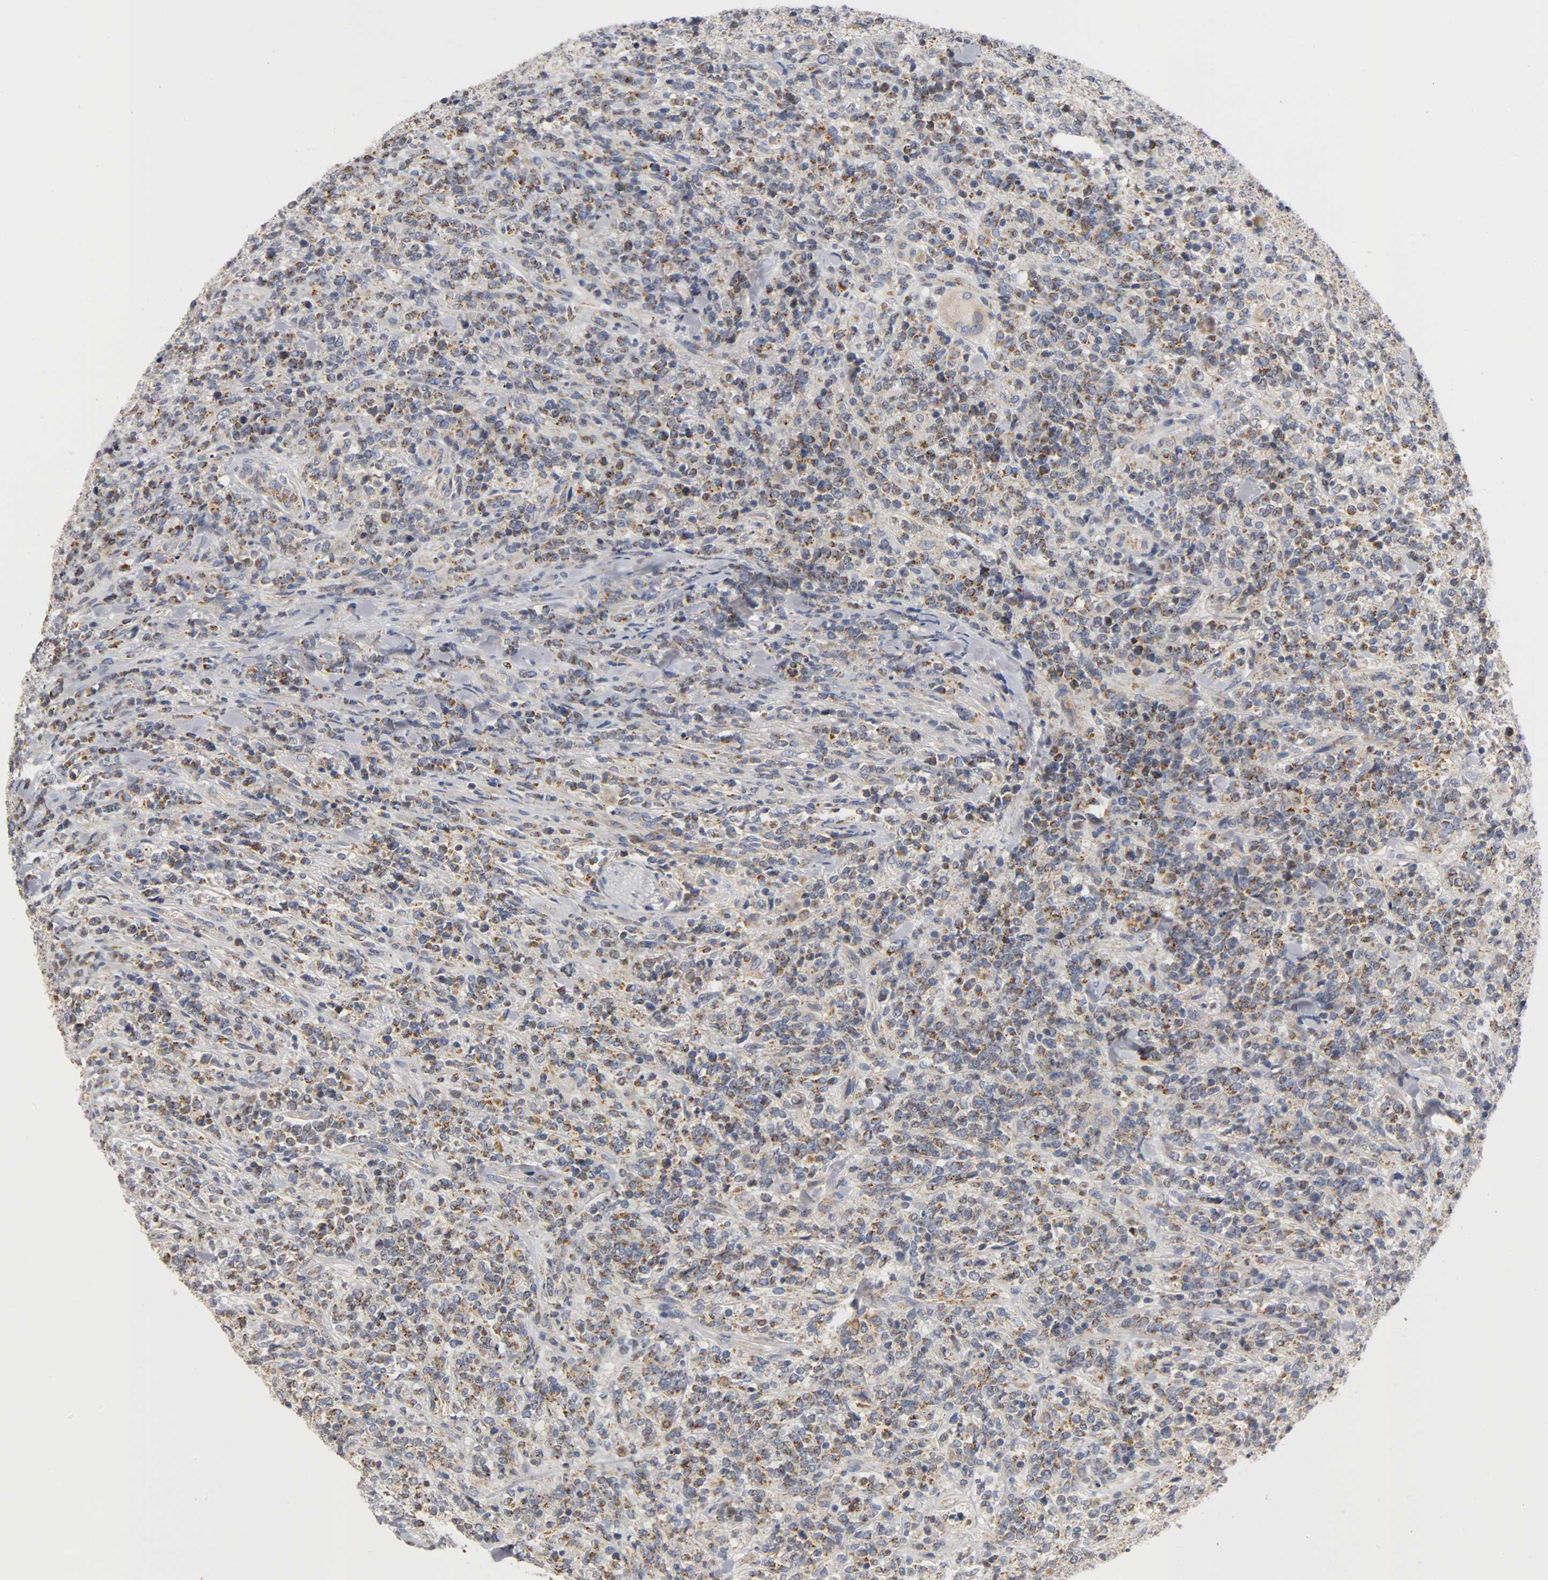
{"staining": {"intensity": "weak", "quantity": "25%-75%", "location": "cytoplasmic/membranous"}, "tissue": "lymphoma", "cell_type": "Tumor cells", "image_type": "cancer", "snomed": [{"axis": "morphology", "description": "Malignant lymphoma, non-Hodgkin's type, High grade"}, {"axis": "topography", "description": "Soft tissue"}], "caption": "IHC (DAB) staining of human lymphoma demonstrates weak cytoplasmic/membranous protein expression in approximately 25%-75% of tumor cells.", "gene": "PCSK6", "patient": {"sex": "male", "age": 18}}